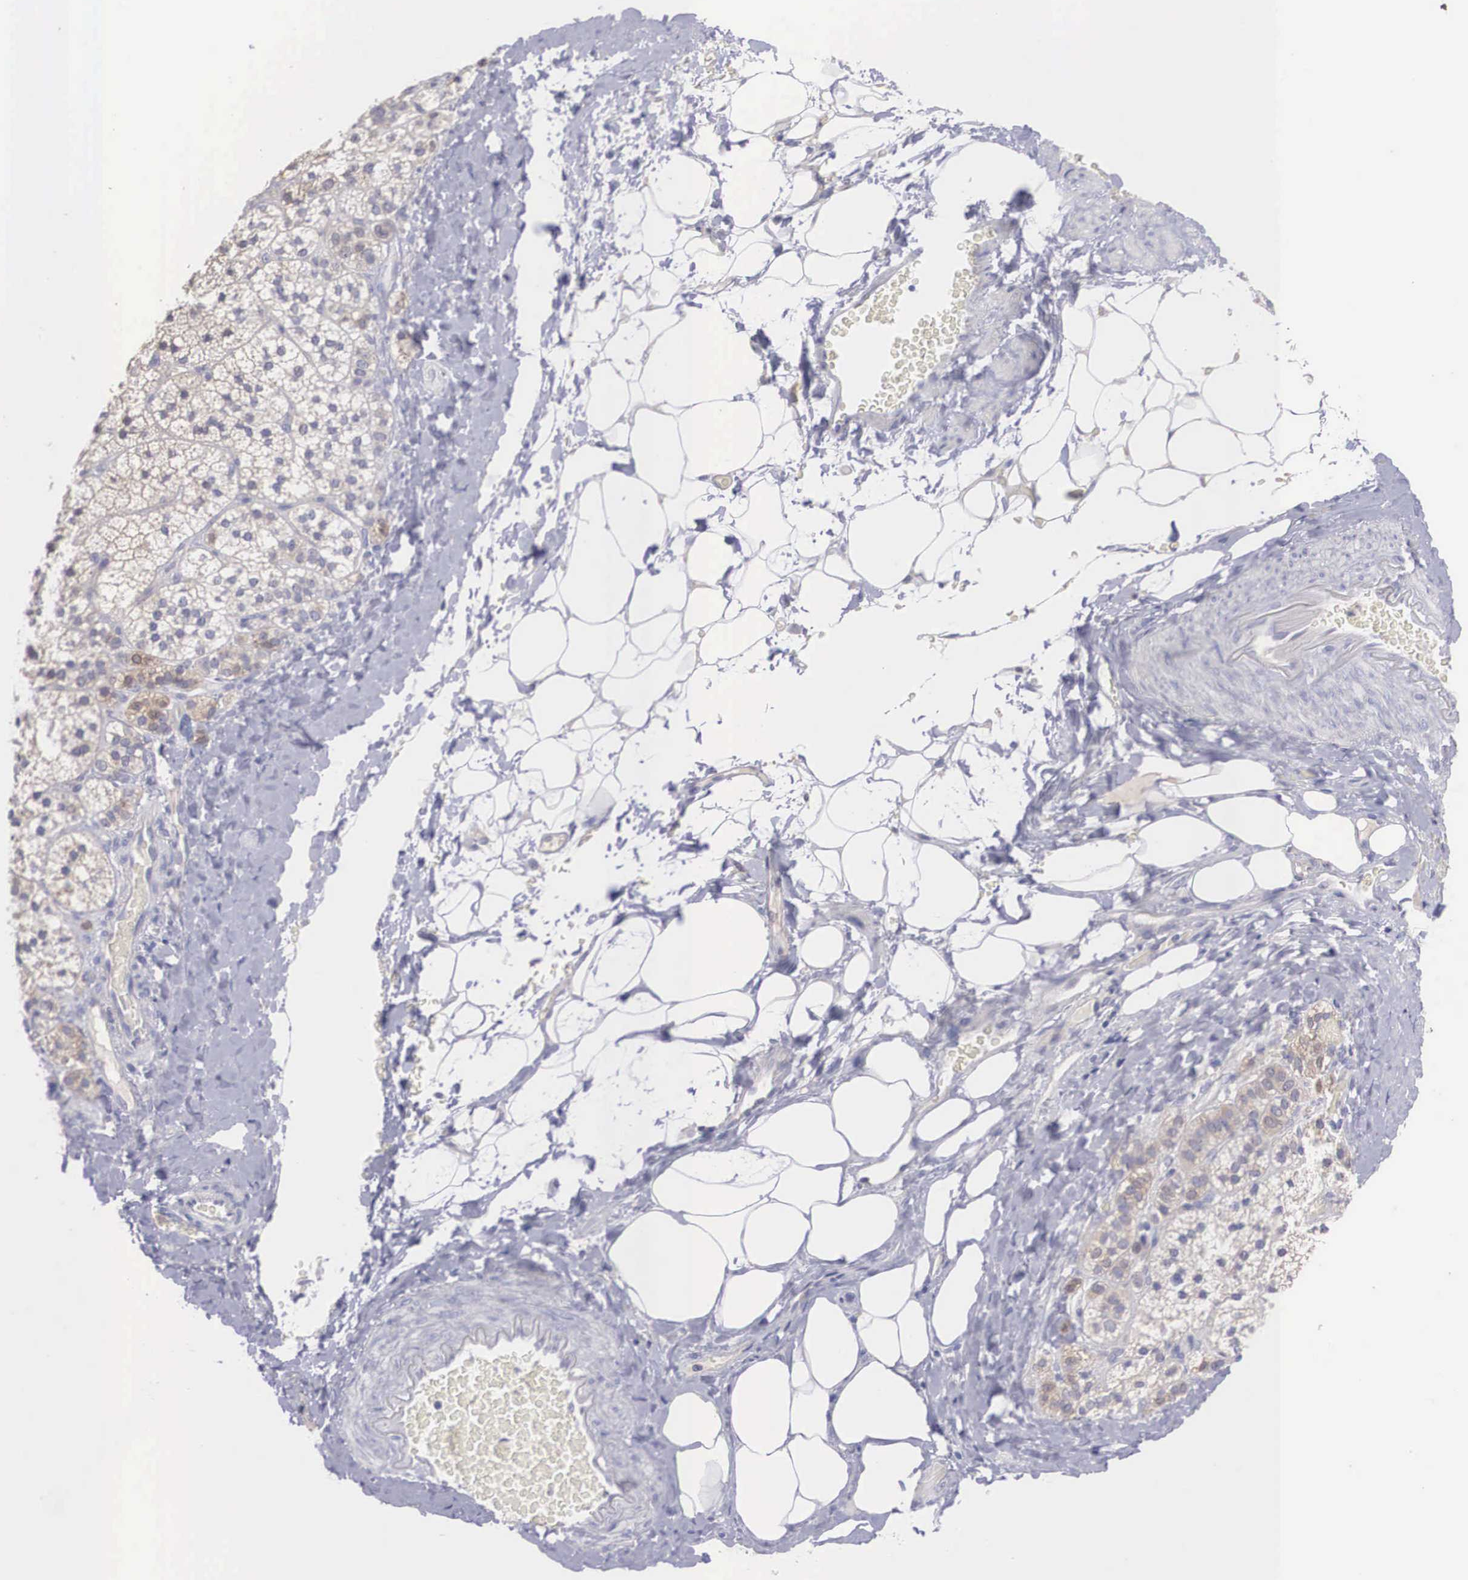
{"staining": {"intensity": "weak", "quantity": ">75%", "location": "cytoplasmic/membranous"}, "tissue": "adrenal gland", "cell_type": "Glandular cells", "image_type": "normal", "snomed": [{"axis": "morphology", "description": "Normal tissue, NOS"}, {"axis": "topography", "description": "Adrenal gland"}], "caption": "Adrenal gland stained with immunohistochemistry (IHC) displays weak cytoplasmic/membranous positivity in about >75% of glandular cells.", "gene": "REPS2", "patient": {"sex": "male", "age": 53}}